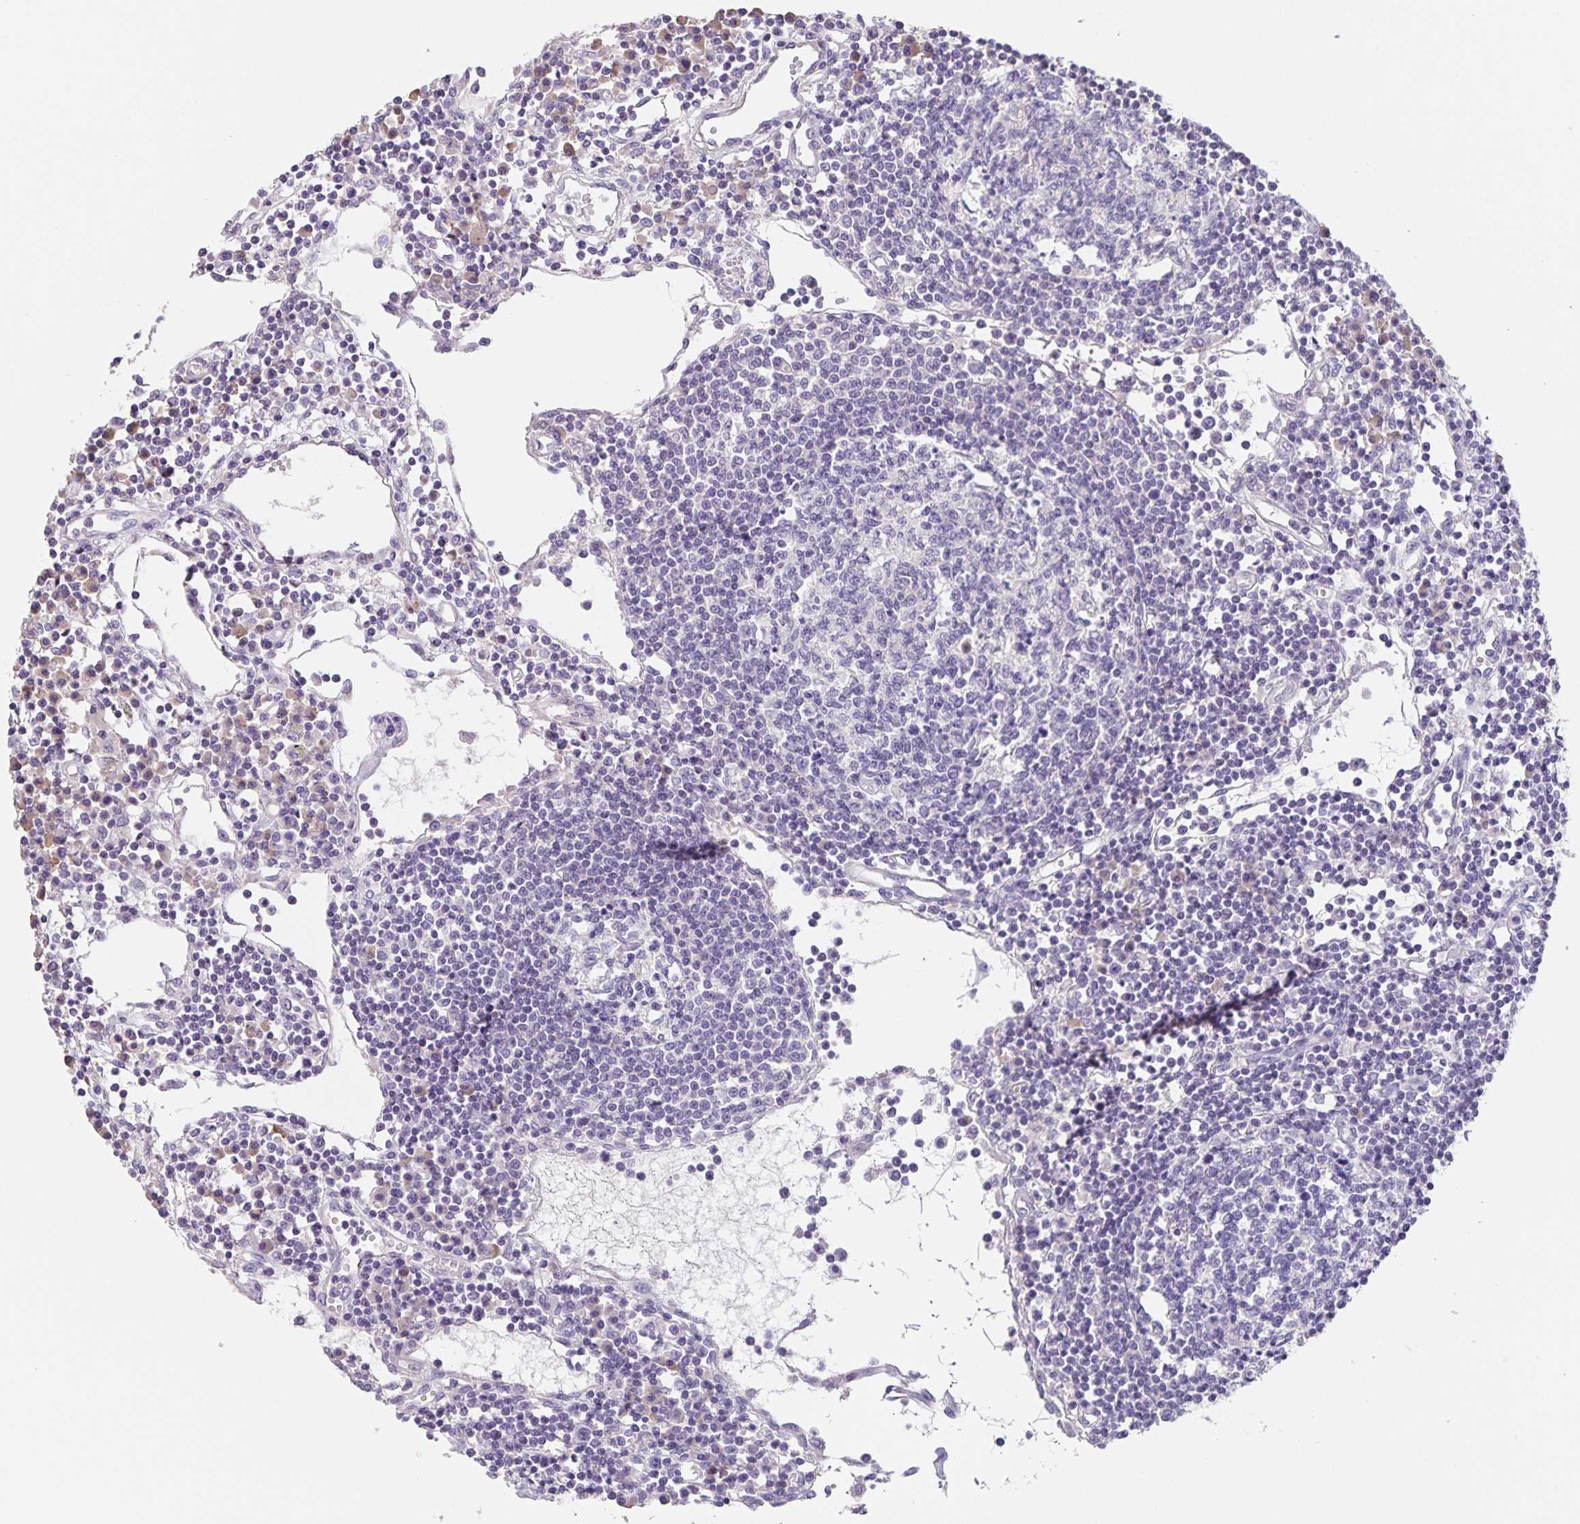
{"staining": {"intensity": "negative", "quantity": "none", "location": "none"}, "tissue": "lymph node", "cell_type": "Germinal center cells", "image_type": "normal", "snomed": [{"axis": "morphology", "description": "Normal tissue, NOS"}, {"axis": "topography", "description": "Lymph node"}], "caption": "Image shows no protein positivity in germinal center cells of unremarkable lymph node. (Stains: DAB (3,3'-diaminobenzidine) immunohistochemistry (IHC) with hematoxylin counter stain, Microscopy: brightfield microscopy at high magnification).", "gene": "PRR36", "patient": {"sex": "female", "age": 78}}